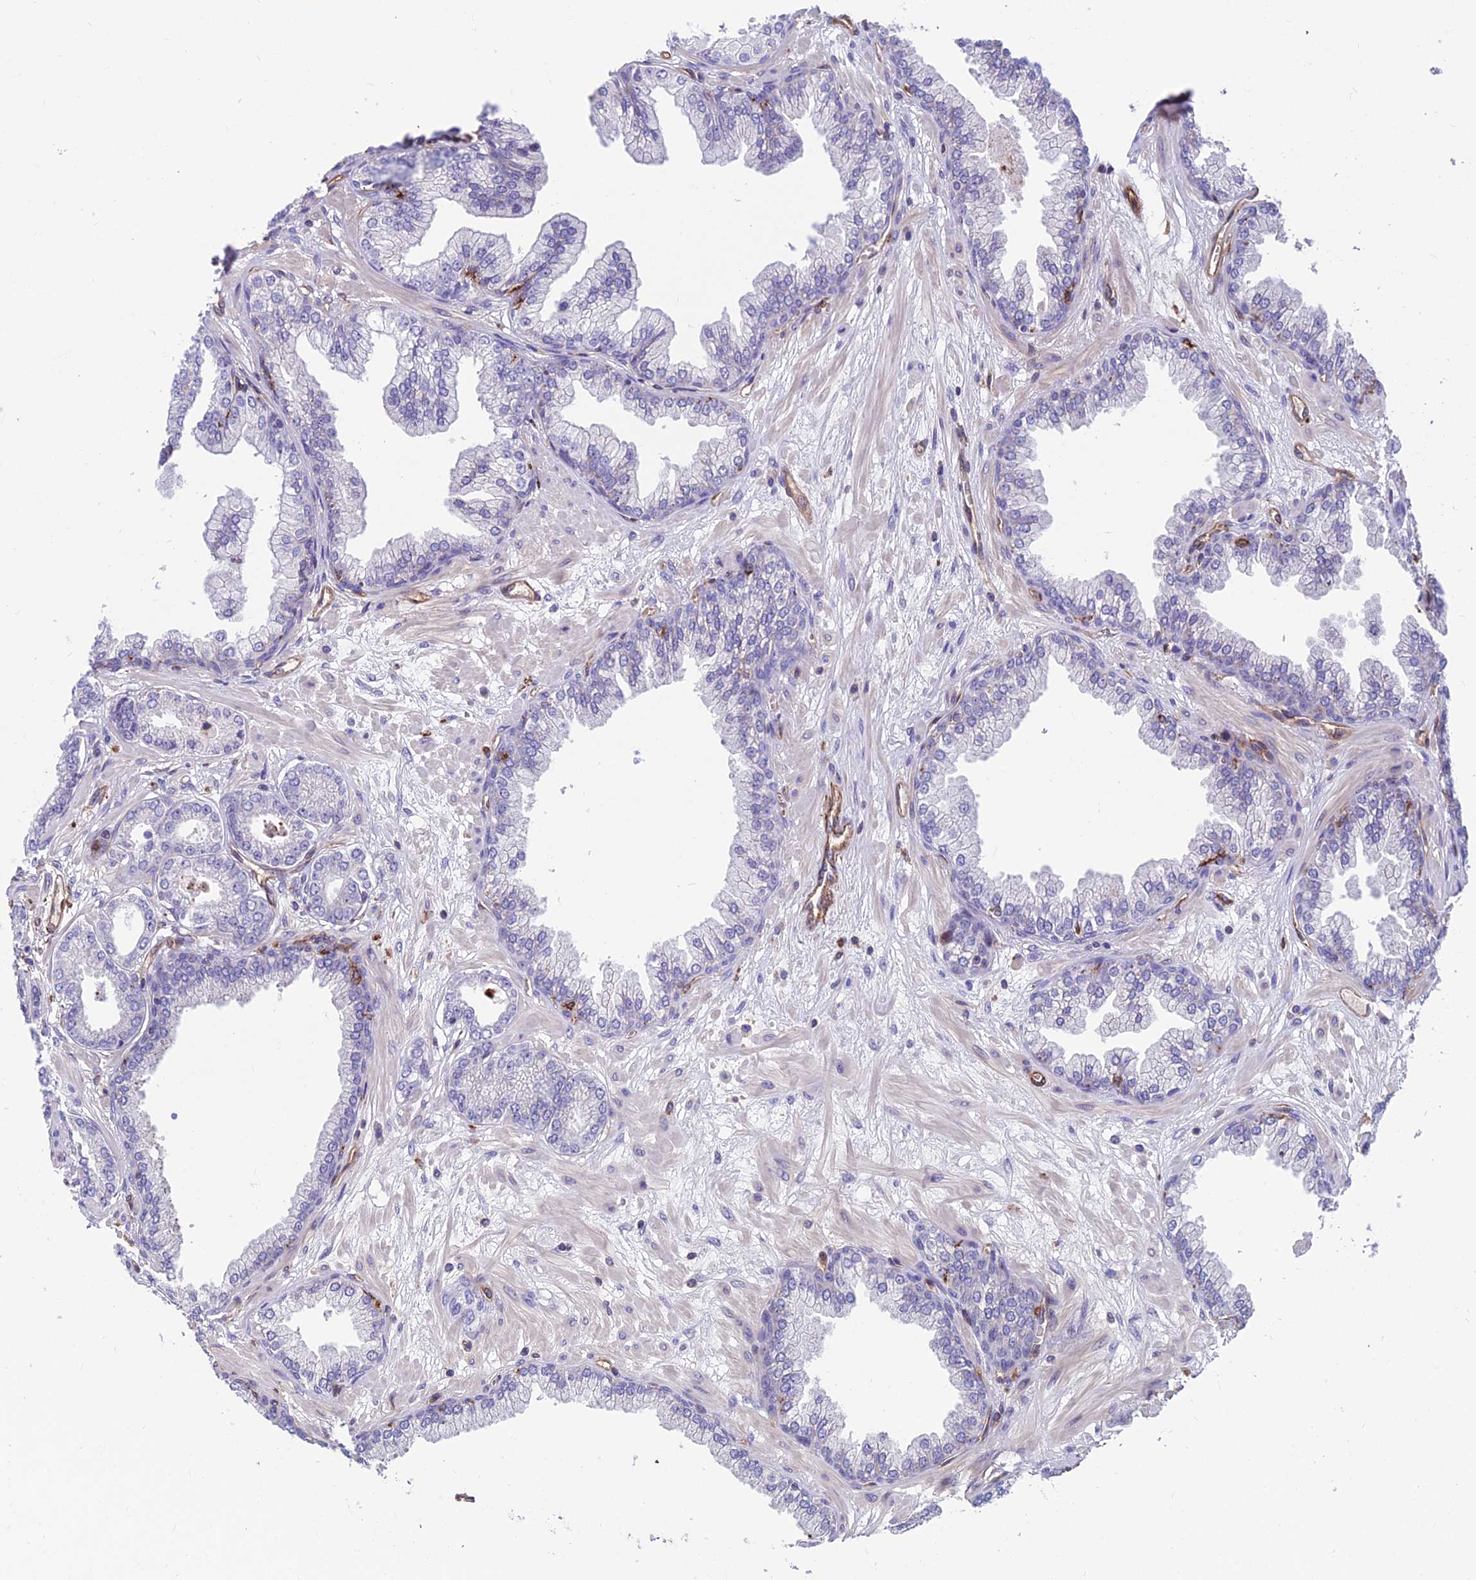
{"staining": {"intensity": "negative", "quantity": "none", "location": "none"}, "tissue": "prostate cancer", "cell_type": "Tumor cells", "image_type": "cancer", "snomed": [{"axis": "morphology", "description": "Adenocarcinoma, Low grade"}, {"axis": "topography", "description": "Prostate"}], "caption": "Immunohistochemistry (IHC) of adenocarcinoma (low-grade) (prostate) demonstrates no staining in tumor cells. (Stains: DAB IHC with hematoxylin counter stain, Microscopy: brightfield microscopy at high magnification).", "gene": "RTN4RL1", "patient": {"sex": "male", "age": 64}}